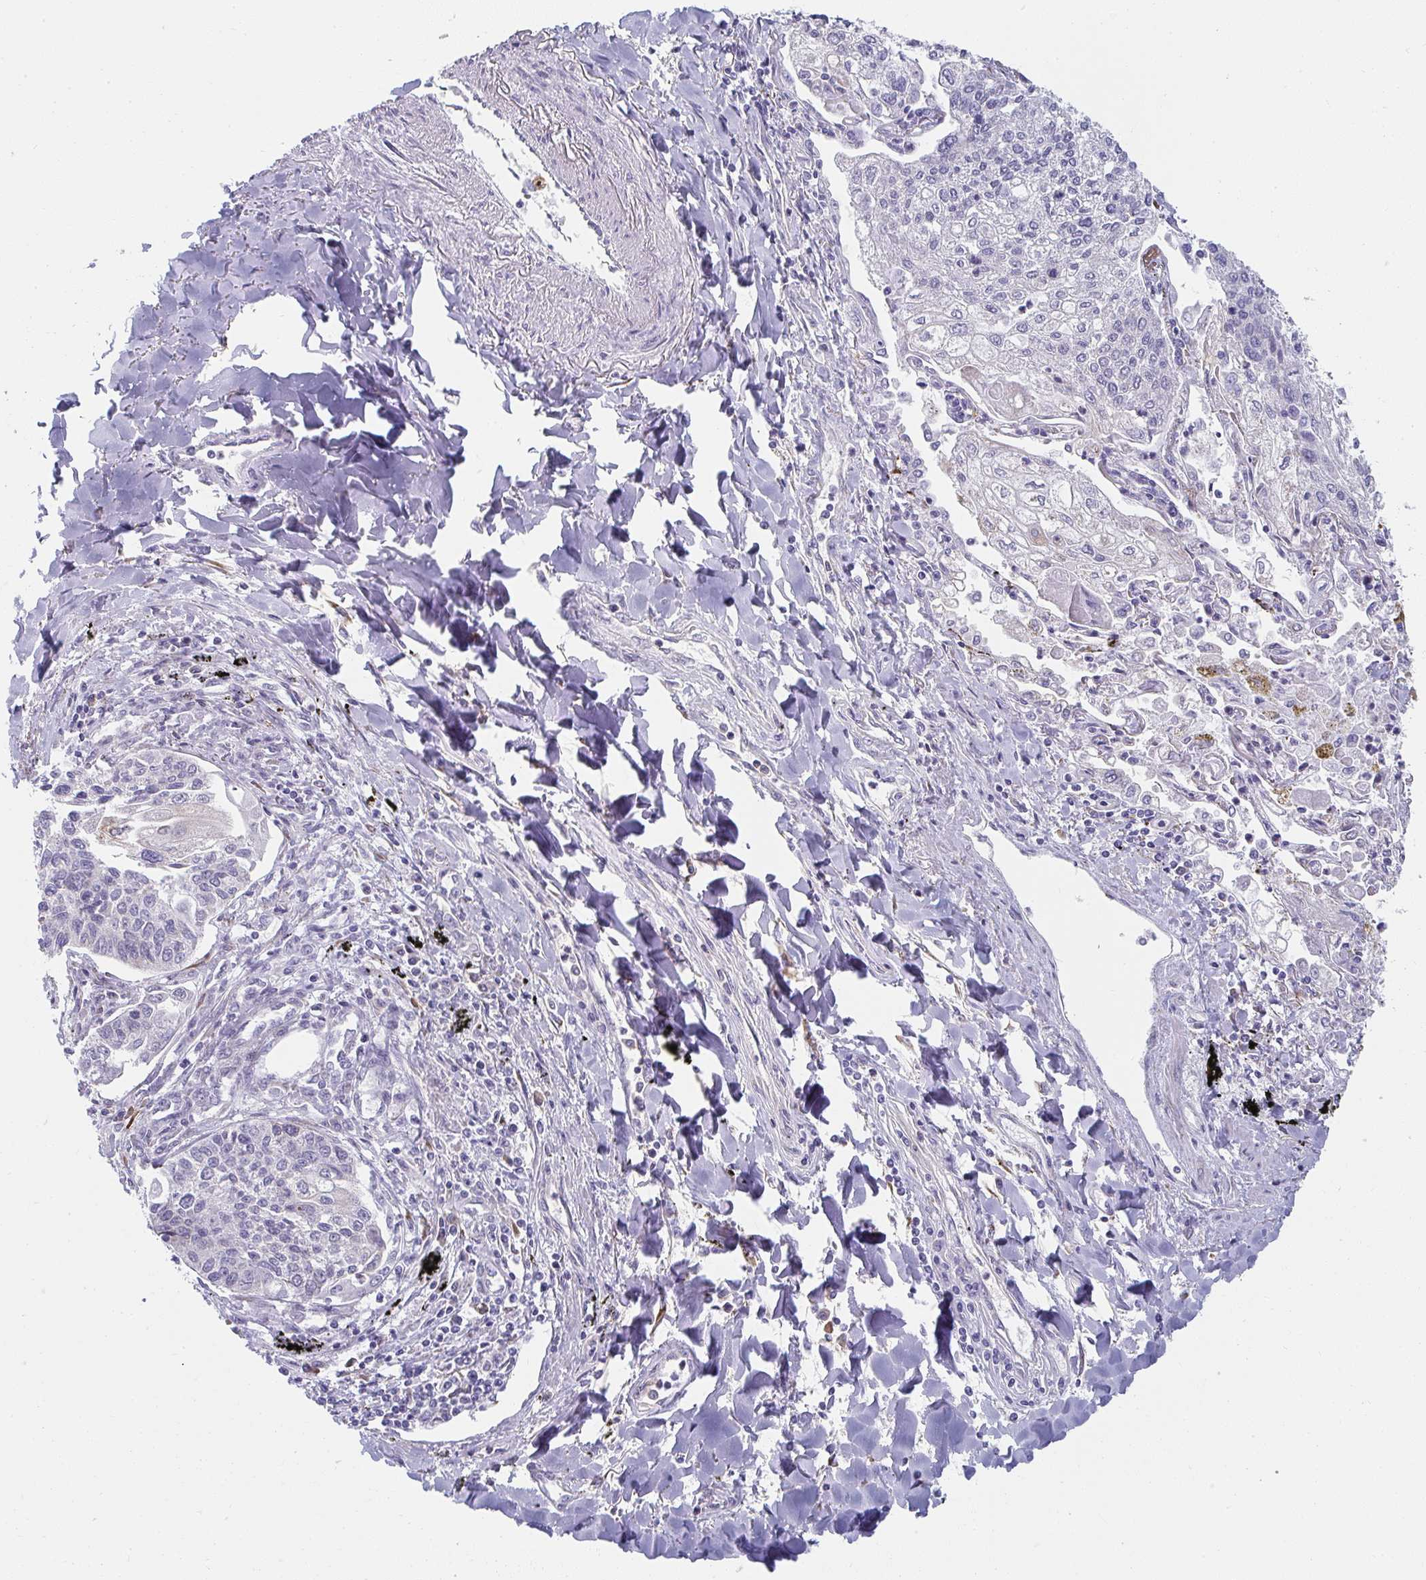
{"staining": {"intensity": "negative", "quantity": "none", "location": "none"}, "tissue": "lung cancer", "cell_type": "Tumor cells", "image_type": "cancer", "snomed": [{"axis": "morphology", "description": "Squamous cell carcinoma, NOS"}, {"axis": "topography", "description": "Lung"}], "caption": "Immunohistochemistry photomicrograph of neoplastic tissue: lung cancer (squamous cell carcinoma) stained with DAB (3,3'-diaminobenzidine) exhibits no significant protein positivity in tumor cells.", "gene": "SHROOM1", "patient": {"sex": "male", "age": 74}}